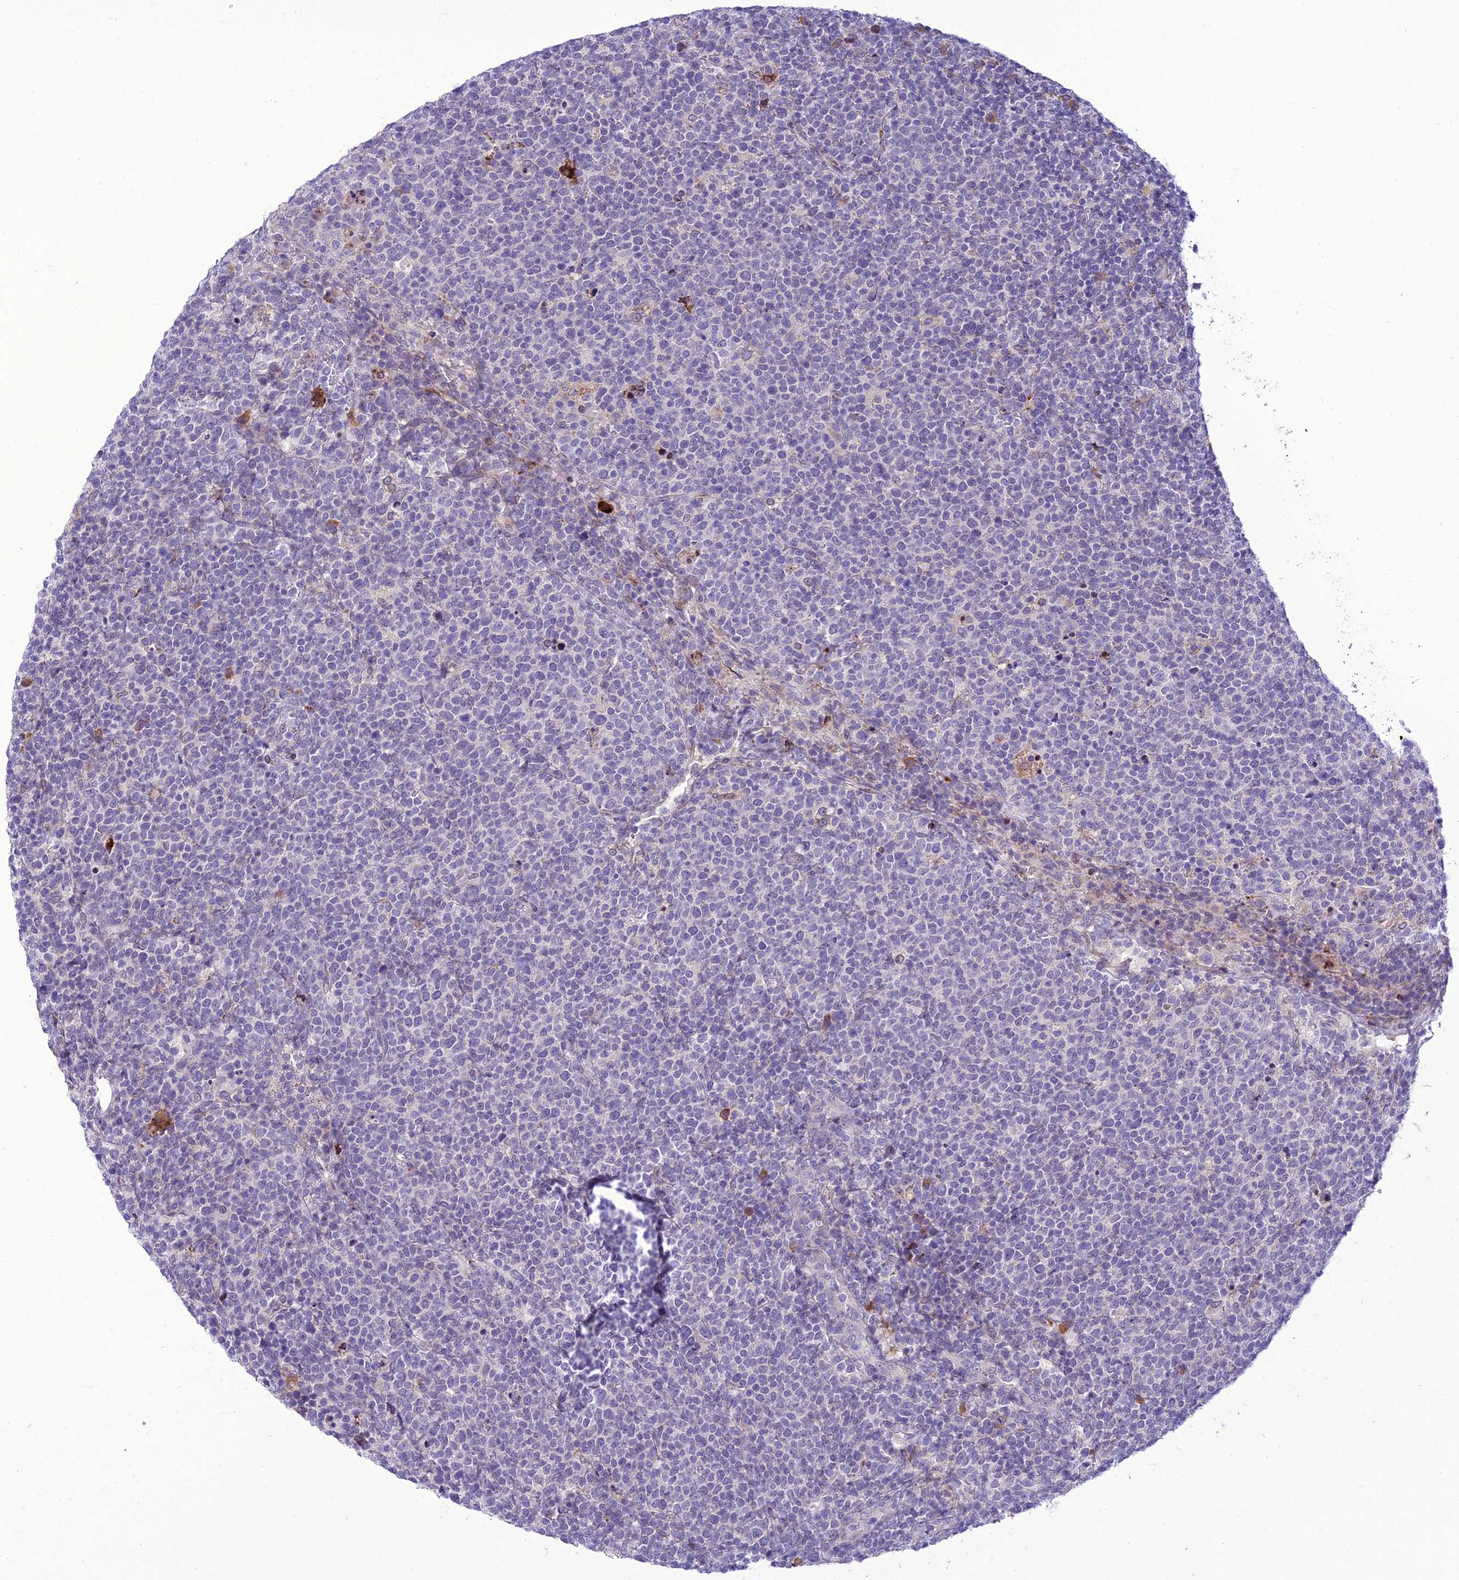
{"staining": {"intensity": "negative", "quantity": "none", "location": "none"}, "tissue": "lymphoma", "cell_type": "Tumor cells", "image_type": "cancer", "snomed": [{"axis": "morphology", "description": "Malignant lymphoma, non-Hodgkin's type, High grade"}, {"axis": "topography", "description": "Lymph node"}], "caption": "Immunohistochemistry (IHC) of lymphoma displays no staining in tumor cells.", "gene": "NEURL2", "patient": {"sex": "male", "age": 61}}